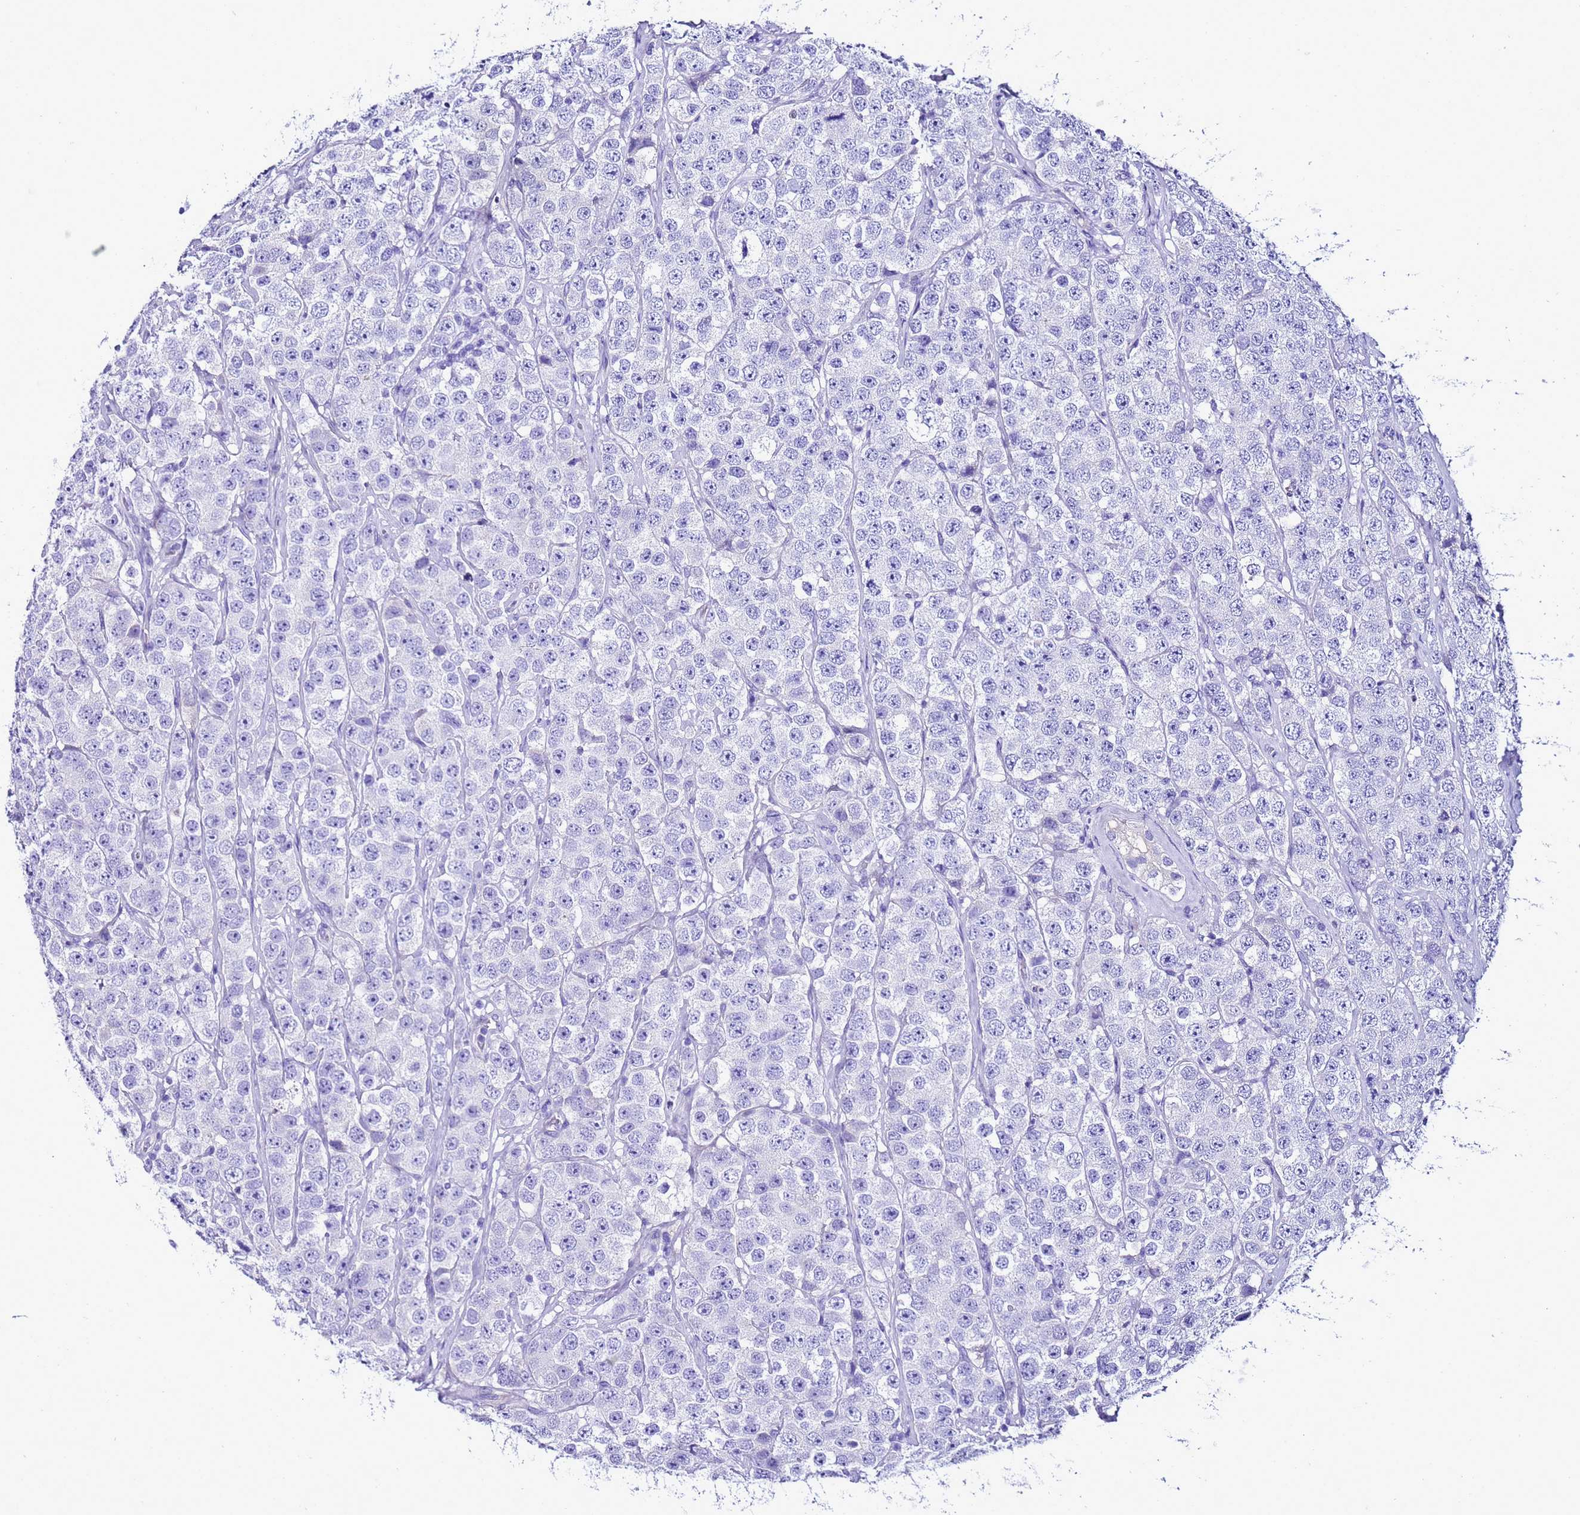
{"staining": {"intensity": "negative", "quantity": "none", "location": "none"}, "tissue": "testis cancer", "cell_type": "Tumor cells", "image_type": "cancer", "snomed": [{"axis": "morphology", "description": "Seminoma, NOS"}, {"axis": "topography", "description": "Testis"}], "caption": "Micrograph shows no significant protein expression in tumor cells of testis seminoma.", "gene": "BEST2", "patient": {"sex": "male", "age": 28}}